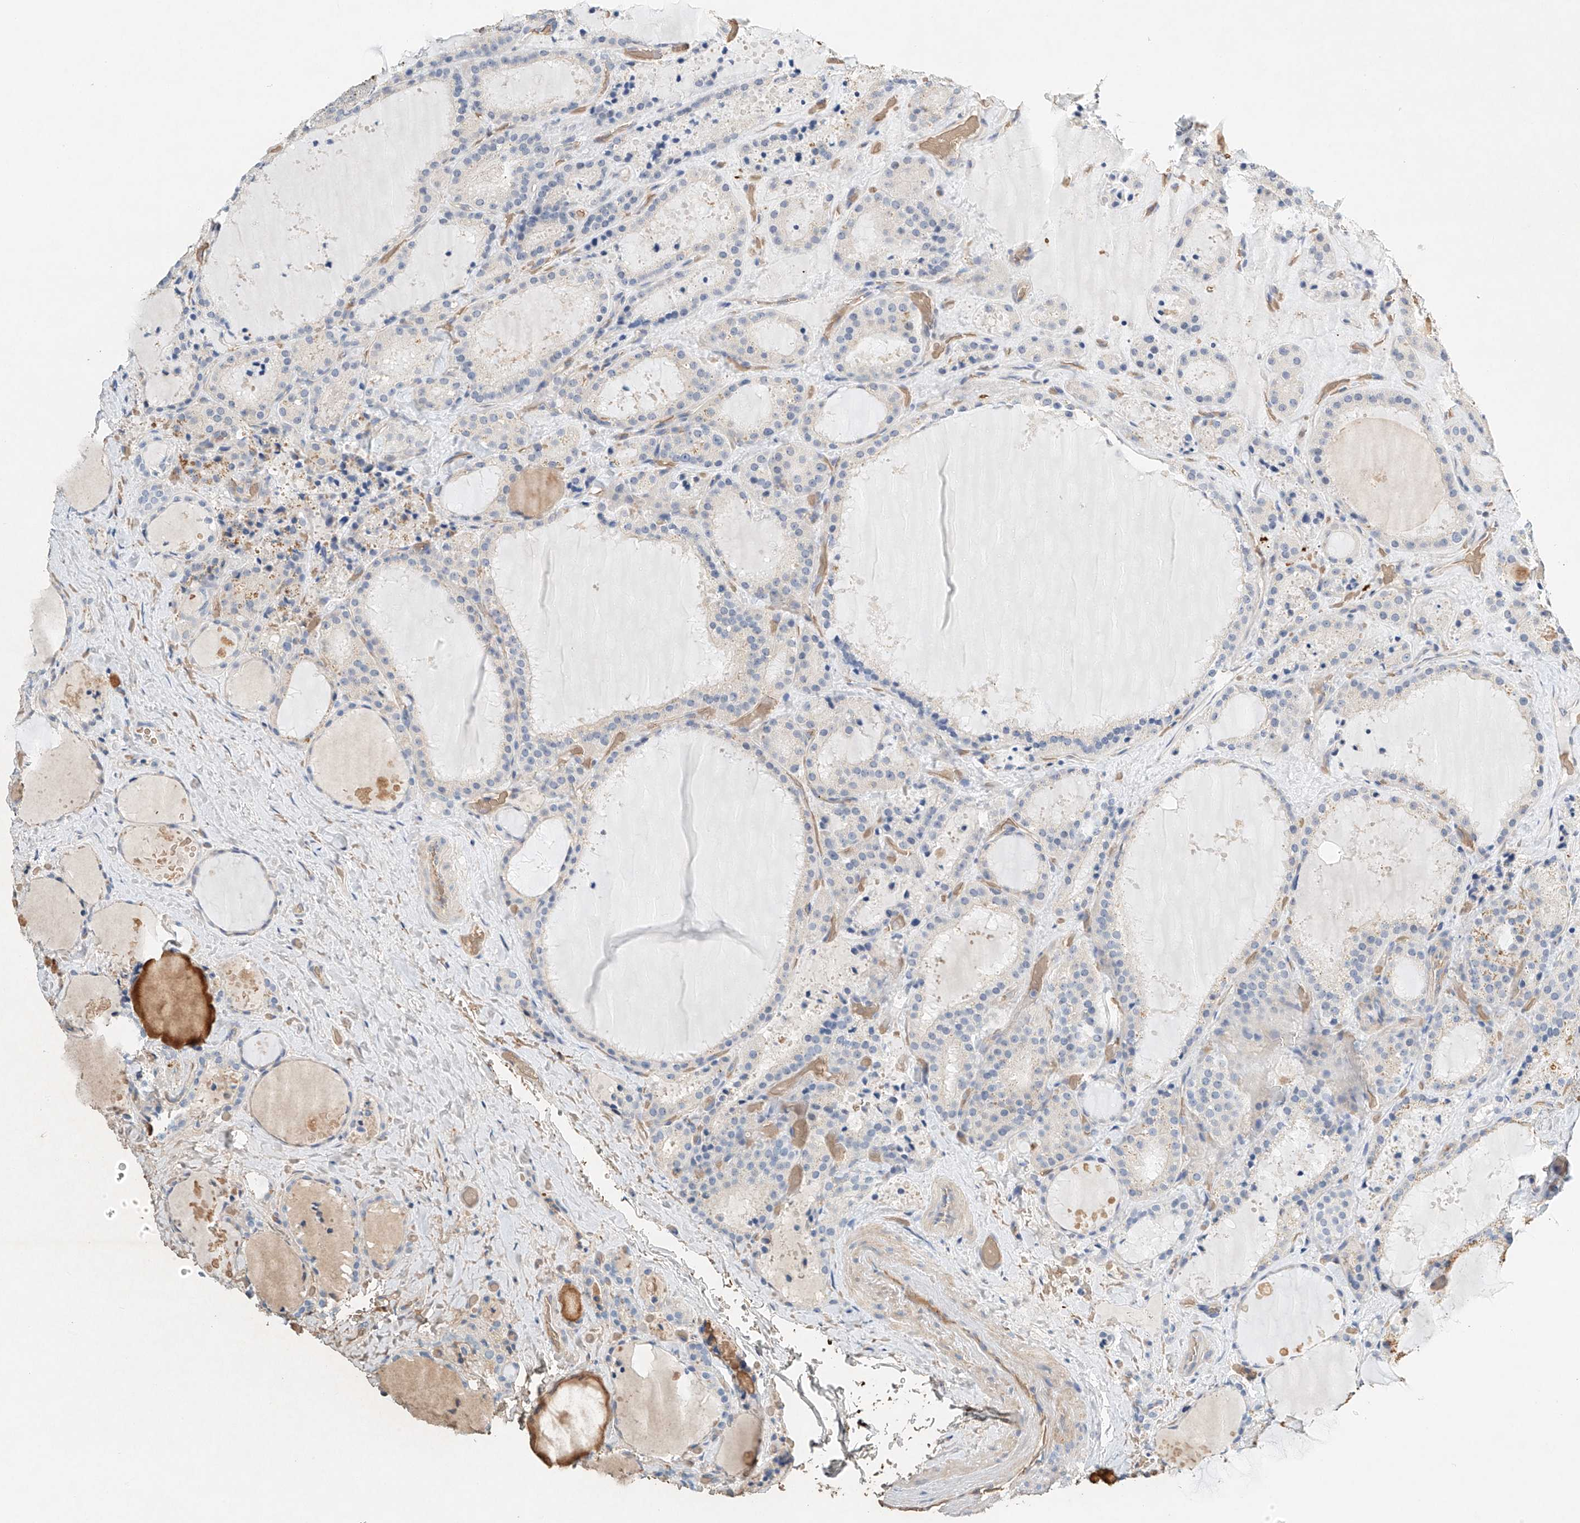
{"staining": {"intensity": "negative", "quantity": "none", "location": "none"}, "tissue": "thyroid cancer", "cell_type": "Tumor cells", "image_type": "cancer", "snomed": [{"axis": "morphology", "description": "Papillary adenocarcinoma, NOS"}, {"axis": "topography", "description": "Thyroid gland"}], "caption": "An immunohistochemistry (IHC) image of papillary adenocarcinoma (thyroid) is shown. There is no staining in tumor cells of papillary adenocarcinoma (thyroid). The staining was performed using DAB to visualize the protein expression in brown, while the nuclei were stained in blue with hematoxylin (Magnification: 20x).", "gene": "RCAN3", "patient": {"sex": "male", "age": 77}}